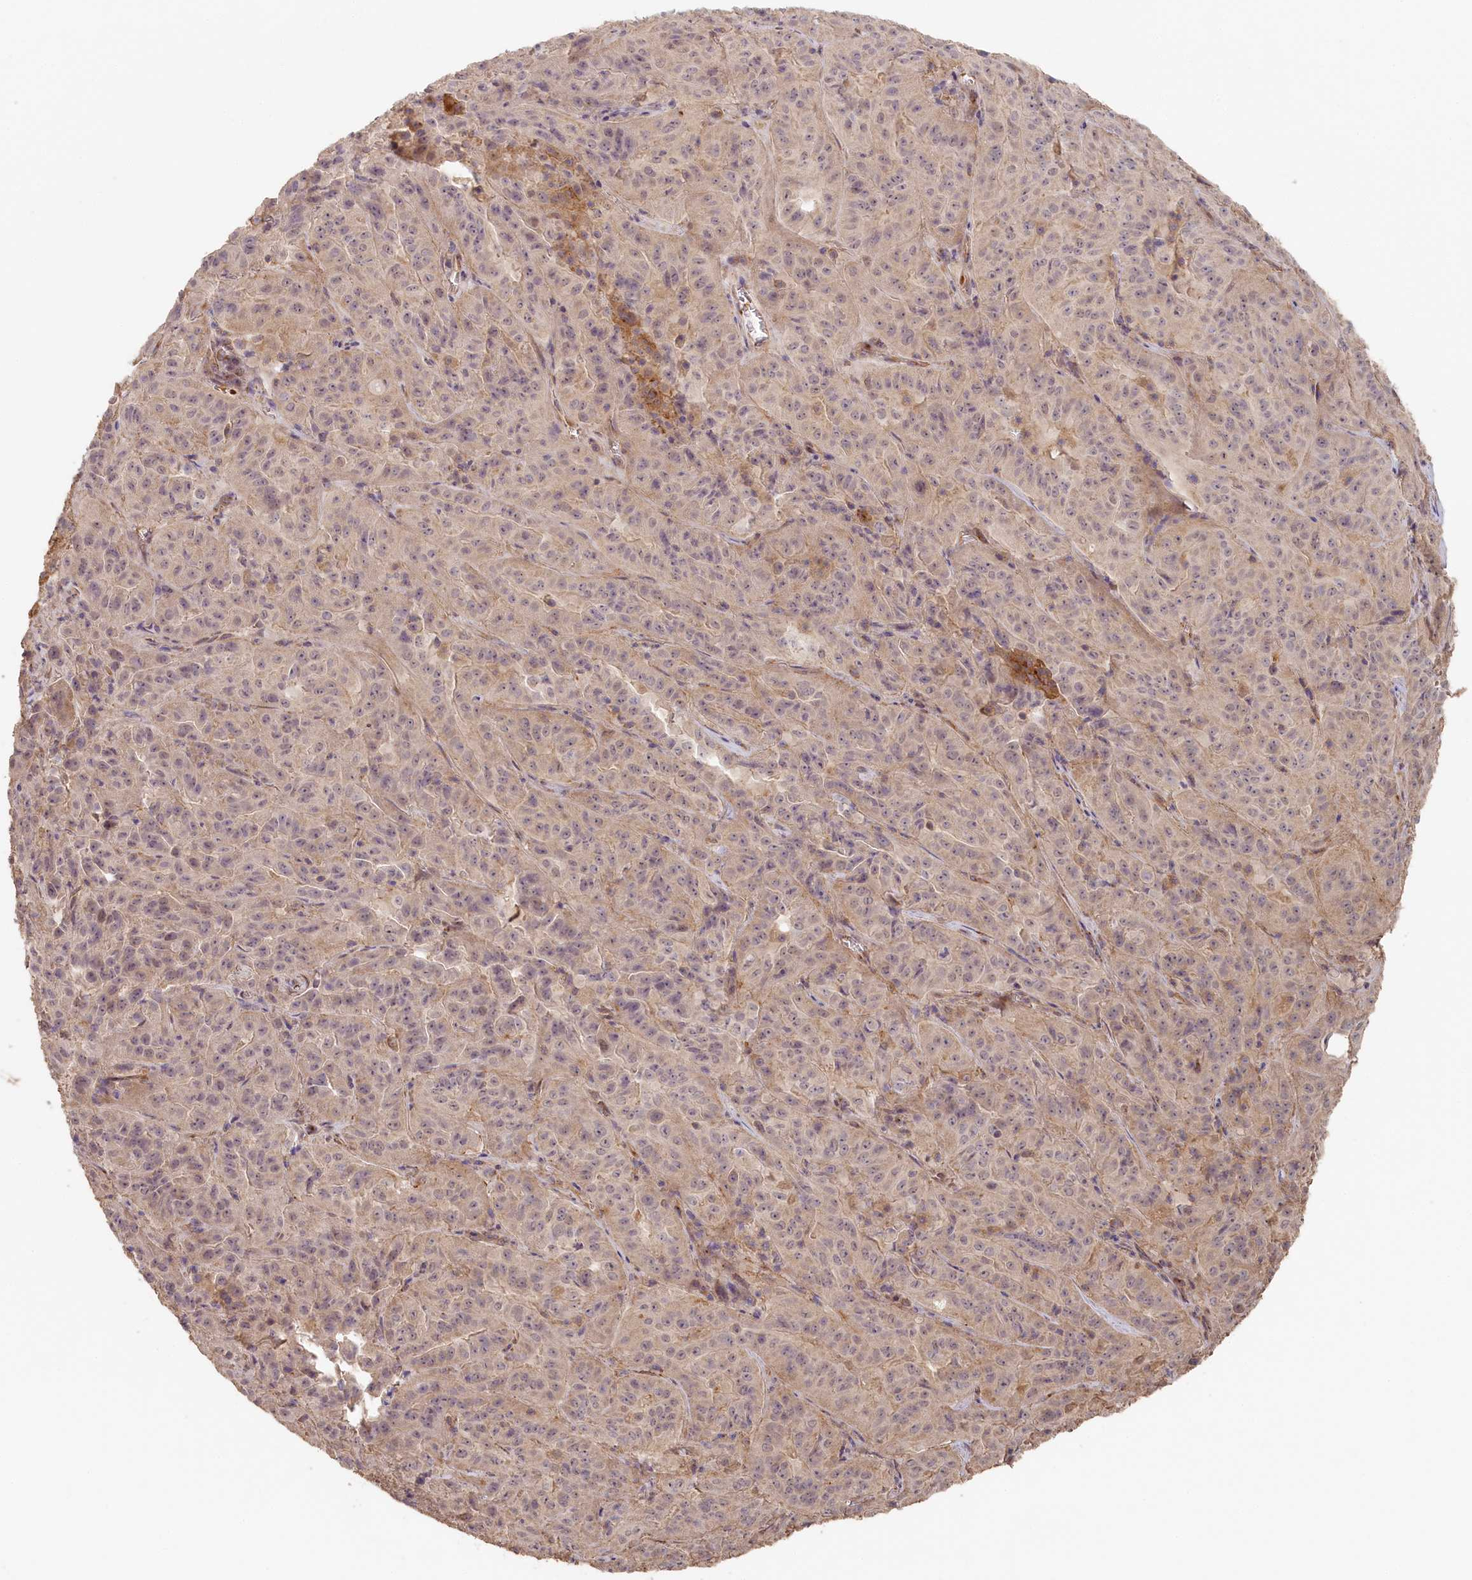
{"staining": {"intensity": "weak", "quantity": "25%-75%", "location": "cytoplasmic/membranous"}, "tissue": "pancreatic cancer", "cell_type": "Tumor cells", "image_type": "cancer", "snomed": [{"axis": "morphology", "description": "Adenocarcinoma, NOS"}, {"axis": "topography", "description": "Pancreas"}], "caption": "Protein expression analysis of human pancreatic cancer (adenocarcinoma) reveals weak cytoplasmic/membranous staining in approximately 25%-75% of tumor cells.", "gene": "STX16", "patient": {"sex": "male", "age": 63}}